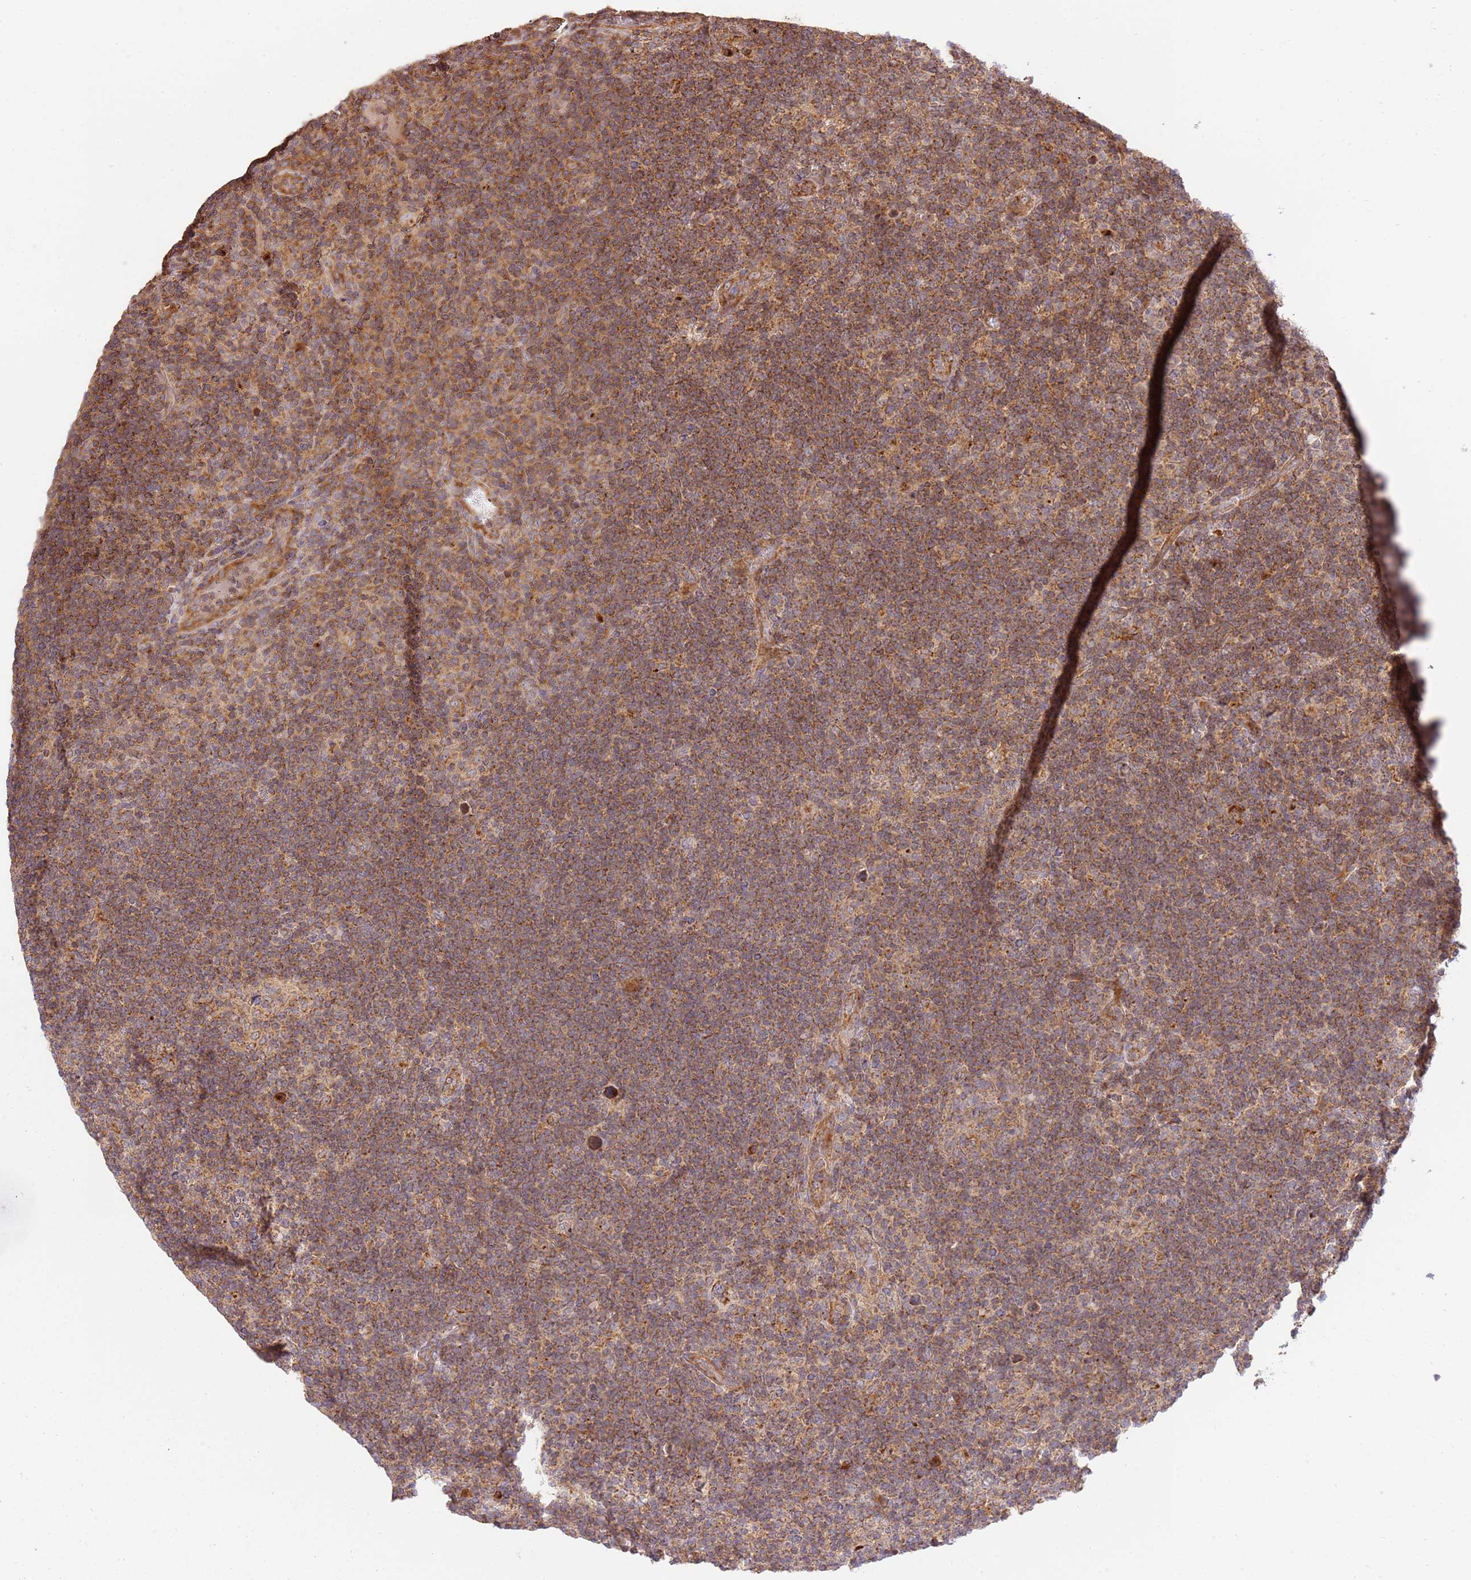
{"staining": {"intensity": "moderate", "quantity": ">75%", "location": "cytoplasmic/membranous"}, "tissue": "lymphoma", "cell_type": "Tumor cells", "image_type": "cancer", "snomed": [{"axis": "morphology", "description": "Hodgkin's disease, NOS"}, {"axis": "topography", "description": "Lymph node"}], "caption": "The image demonstrates staining of Hodgkin's disease, revealing moderate cytoplasmic/membranous protein staining (brown color) within tumor cells.", "gene": "SPATA2L", "patient": {"sex": "female", "age": 57}}